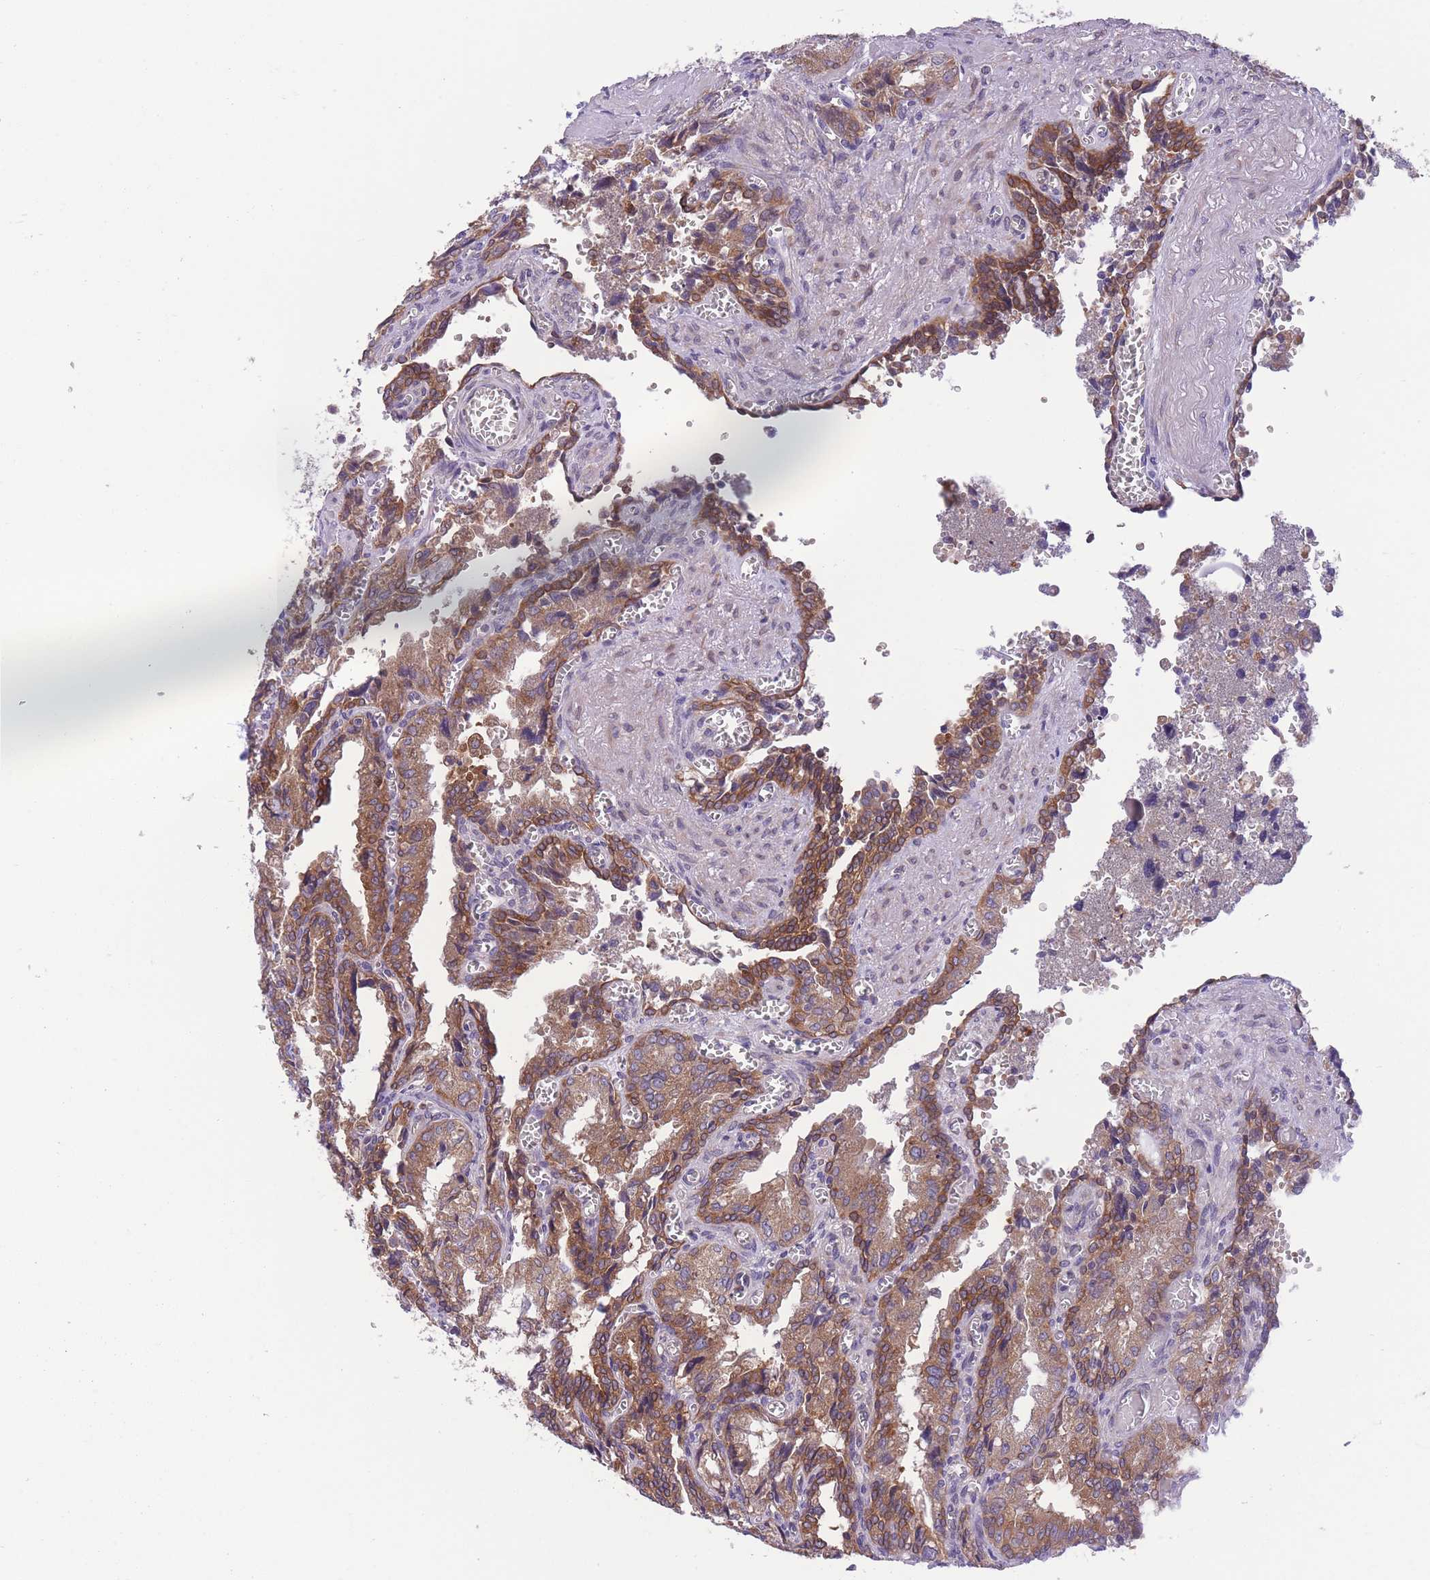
{"staining": {"intensity": "strong", "quantity": ">75%", "location": "cytoplasmic/membranous"}, "tissue": "seminal vesicle", "cell_type": "Glandular cells", "image_type": "normal", "snomed": [{"axis": "morphology", "description": "Normal tissue, NOS"}, {"axis": "topography", "description": "Seminal veicle"}], "caption": "Immunohistochemistry (IHC) photomicrograph of normal seminal vesicle stained for a protein (brown), which reveals high levels of strong cytoplasmic/membranous positivity in about >75% of glandular cells.", "gene": "WWOX", "patient": {"sex": "male", "age": 67}}